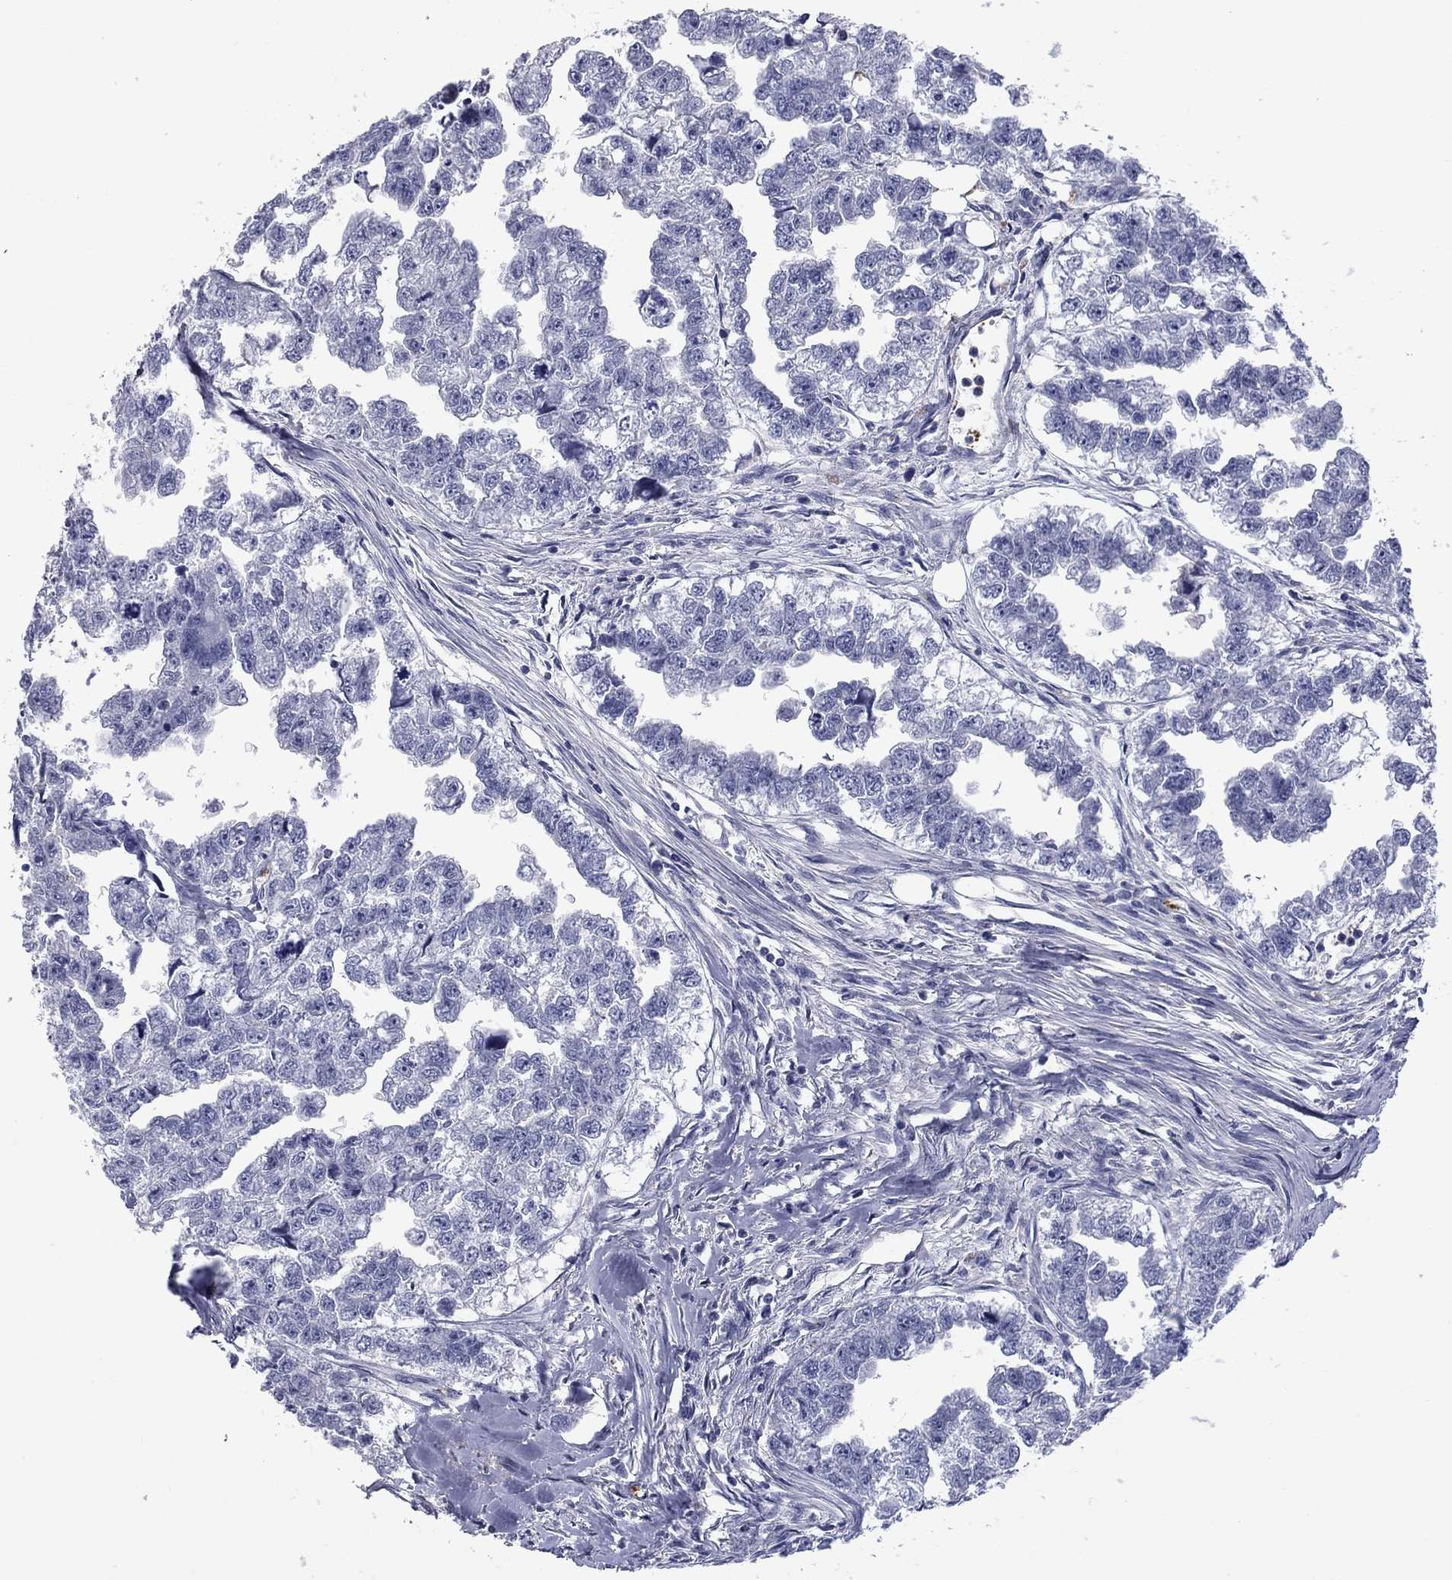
{"staining": {"intensity": "negative", "quantity": "none", "location": "none"}, "tissue": "testis cancer", "cell_type": "Tumor cells", "image_type": "cancer", "snomed": [{"axis": "morphology", "description": "Carcinoma, Embryonal, NOS"}, {"axis": "morphology", "description": "Teratoma, malignant, NOS"}, {"axis": "topography", "description": "Testis"}], "caption": "Testis cancer (embryonal carcinoma) stained for a protein using IHC displays no positivity tumor cells.", "gene": "PLEK", "patient": {"sex": "male", "age": 44}}